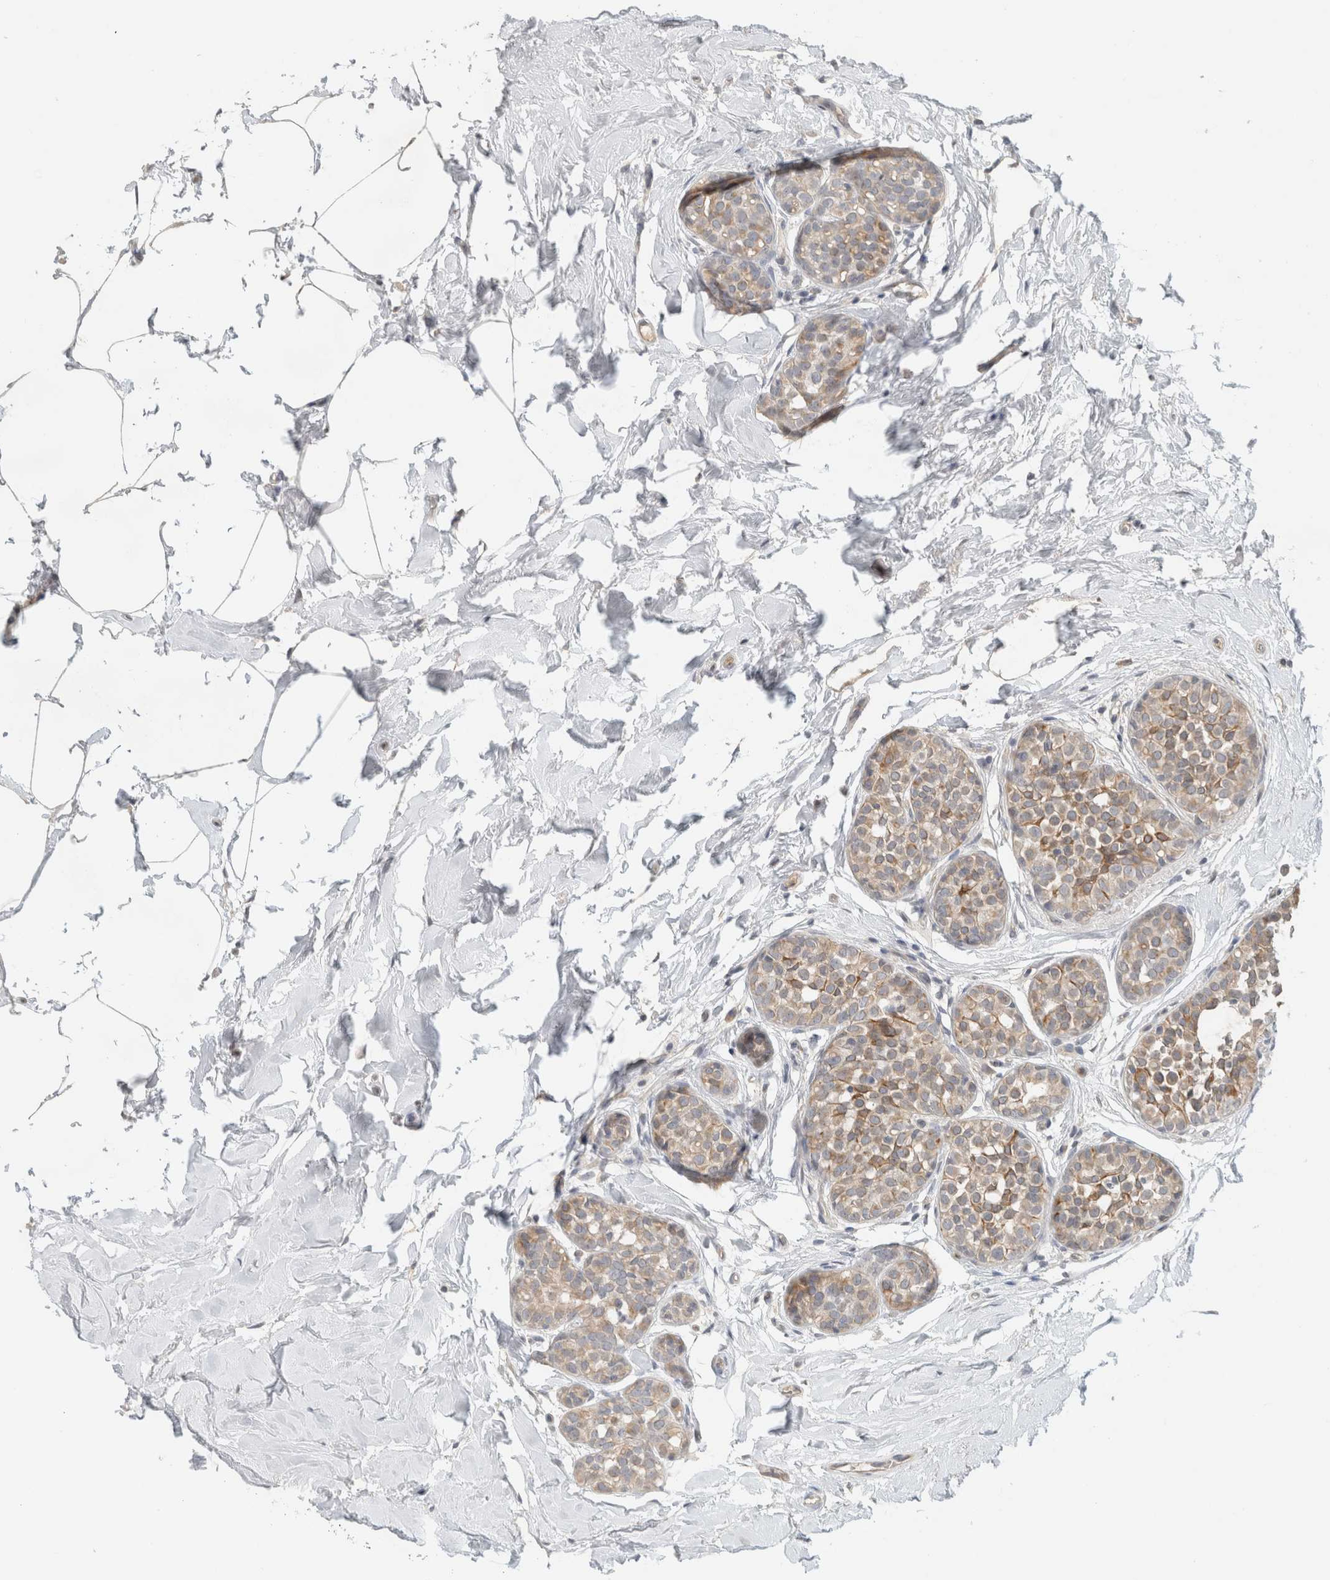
{"staining": {"intensity": "moderate", "quantity": "25%-75%", "location": "cytoplasmic/membranous"}, "tissue": "breast cancer", "cell_type": "Tumor cells", "image_type": "cancer", "snomed": [{"axis": "morphology", "description": "Duct carcinoma"}, {"axis": "topography", "description": "Breast"}], "caption": "Approximately 25%-75% of tumor cells in human breast cancer demonstrate moderate cytoplasmic/membranous protein positivity as visualized by brown immunohistochemical staining.", "gene": "ERCC6L2", "patient": {"sex": "female", "age": 55}}